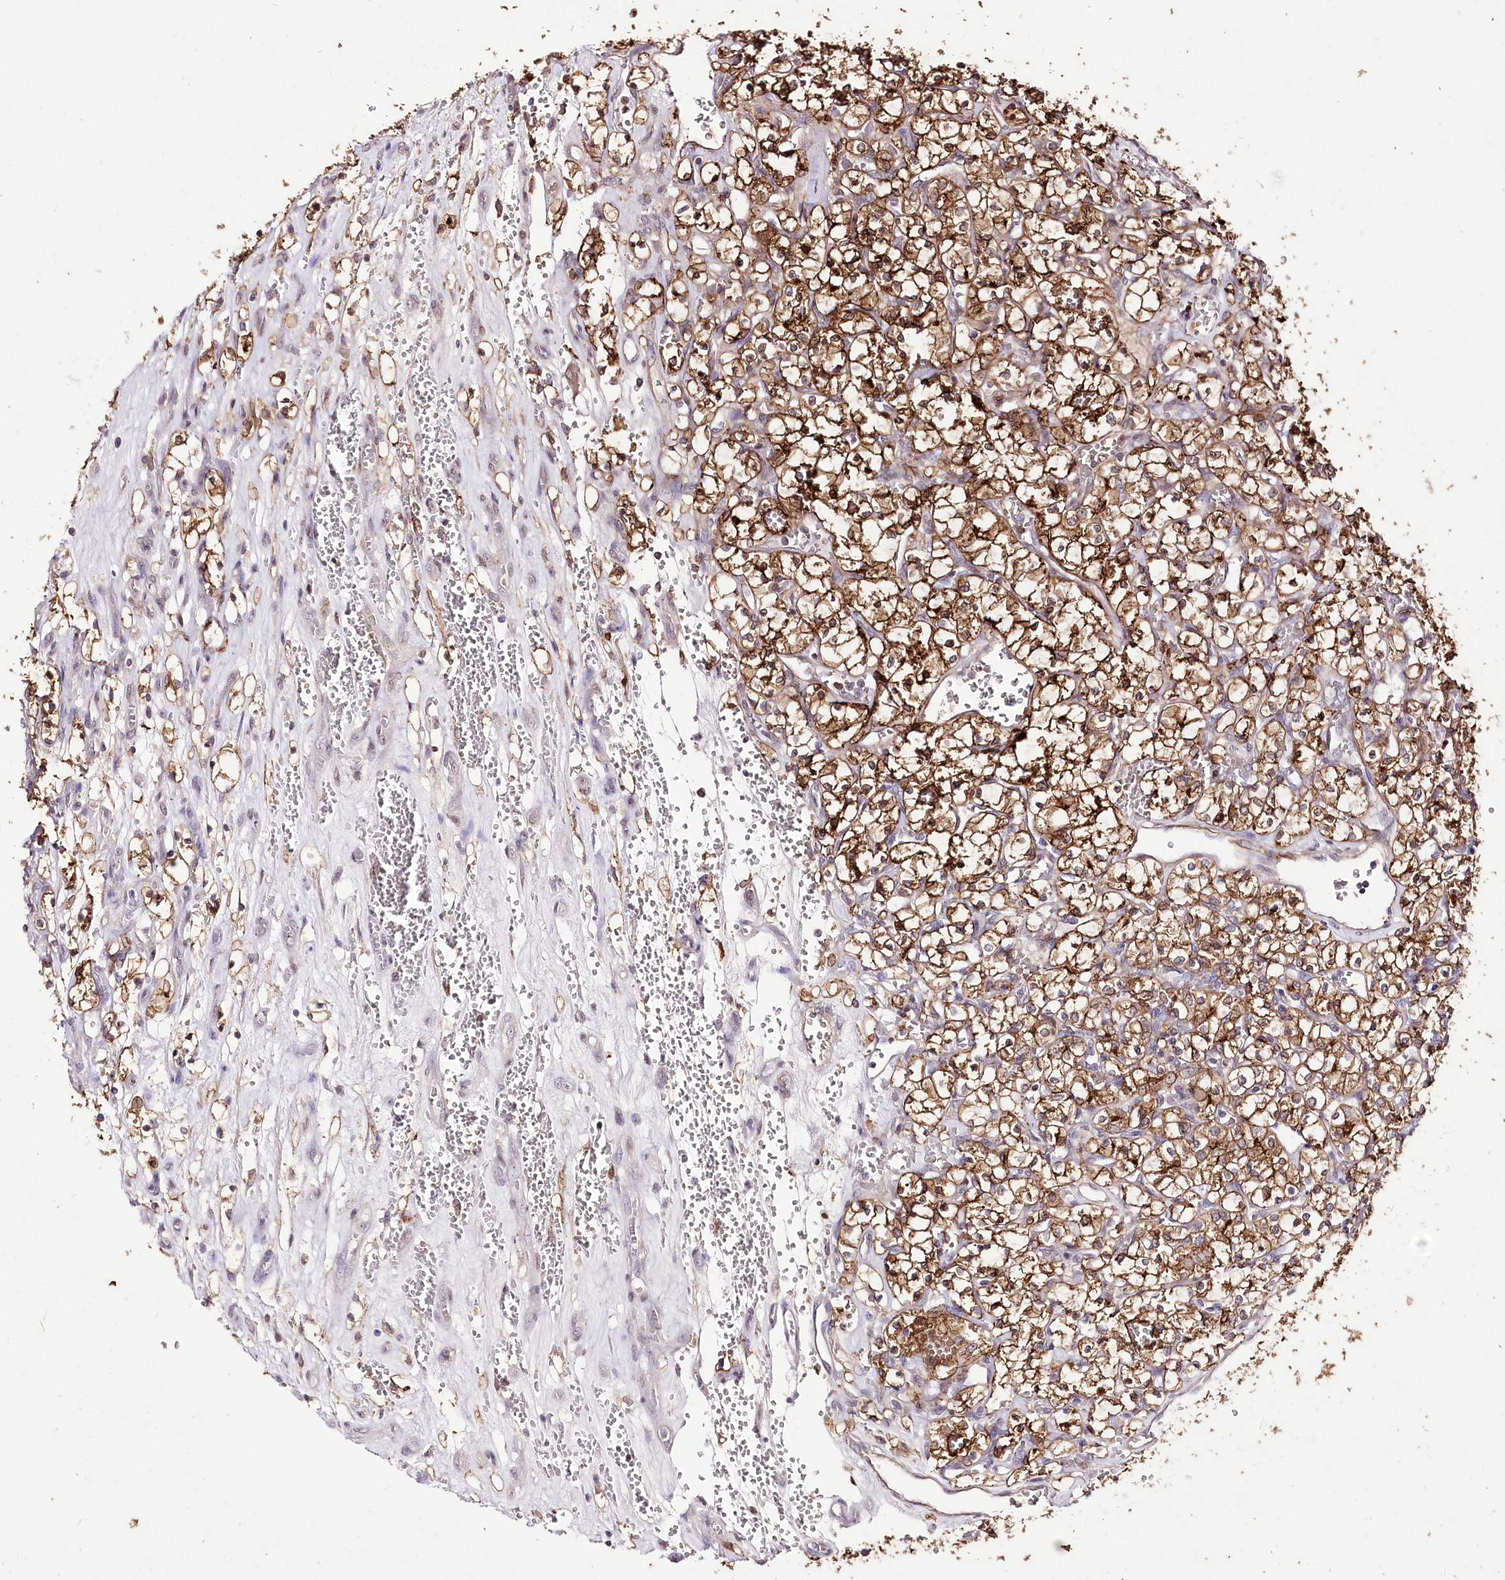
{"staining": {"intensity": "strong", "quantity": ">75%", "location": "cytoplasmic/membranous"}, "tissue": "renal cancer", "cell_type": "Tumor cells", "image_type": "cancer", "snomed": [{"axis": "morphology", "description": "Adenocarcinoma, NOS"}, {"axis": "topography", "description": "Kidney"}], "caption": "Immunohistochemistry (IHC) of human renal adenocarcinoma displays high levels of strong cytoplasmic/membranous expression in approximately >75% of tumor cells.", "gene": "UGP2", "patient": {"sex": "female", "age": 69}}